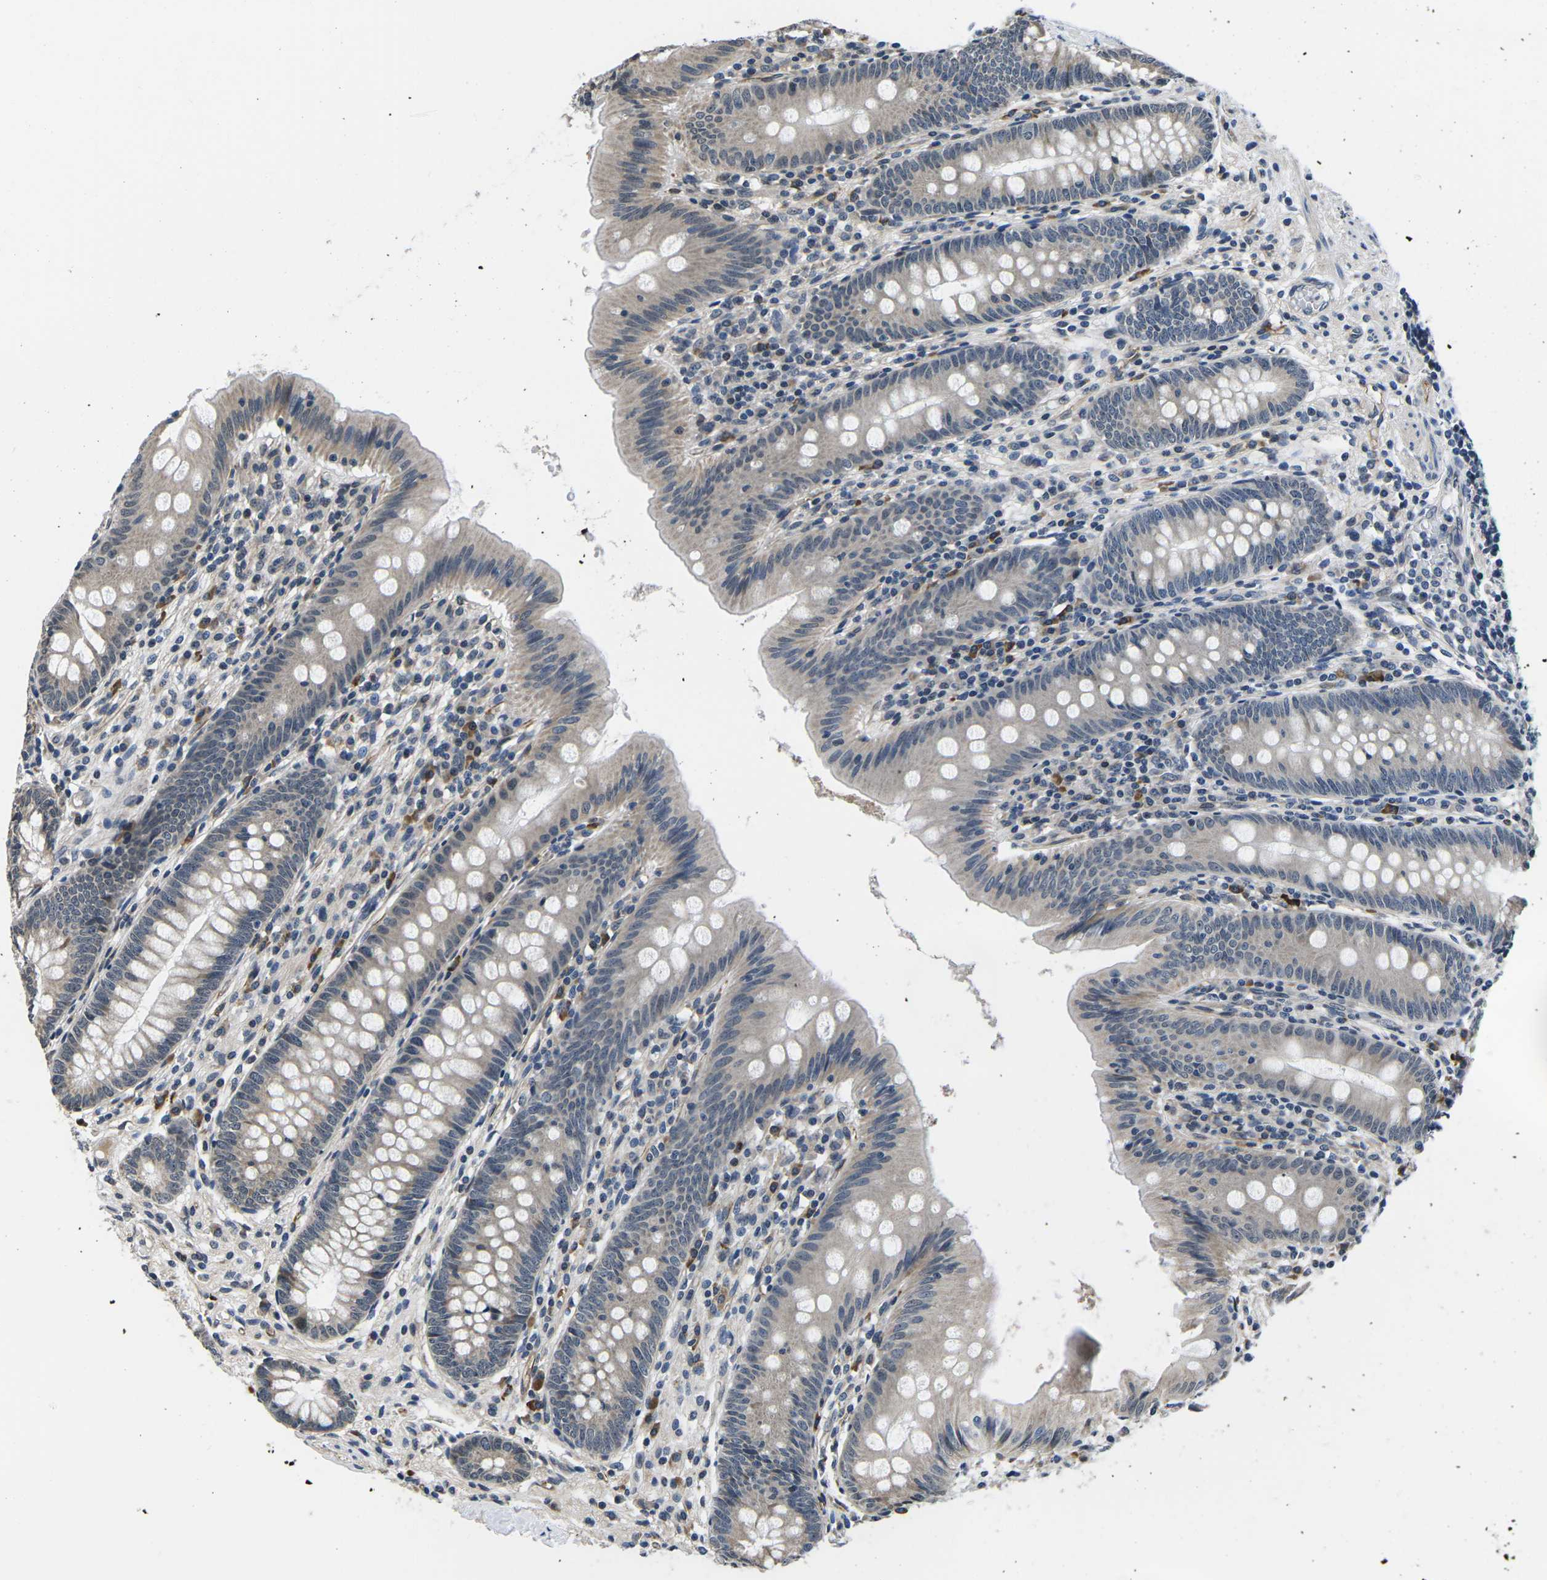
{"staining": {"intensity": "weak", "quantity": "25%-75%", "location": "cytoplasmic/membranous"}, "tissue": "appendix", "cell_type": "Glandular cells", "image_type": "normal", "snomed": [{"axis": "morphology", "description": "Normal tissue, NOS"}, {"axis": "topography", "description": "Appendix"}], "caption": "Immunohistochemical staining of benign human appendix demonstrates low levels of weak cytoplasmic/membranous staining in approximately 25%-75% of glandular cells.", "gene": "CCNE1", "patient": {"sex": "male", "age": 56}}